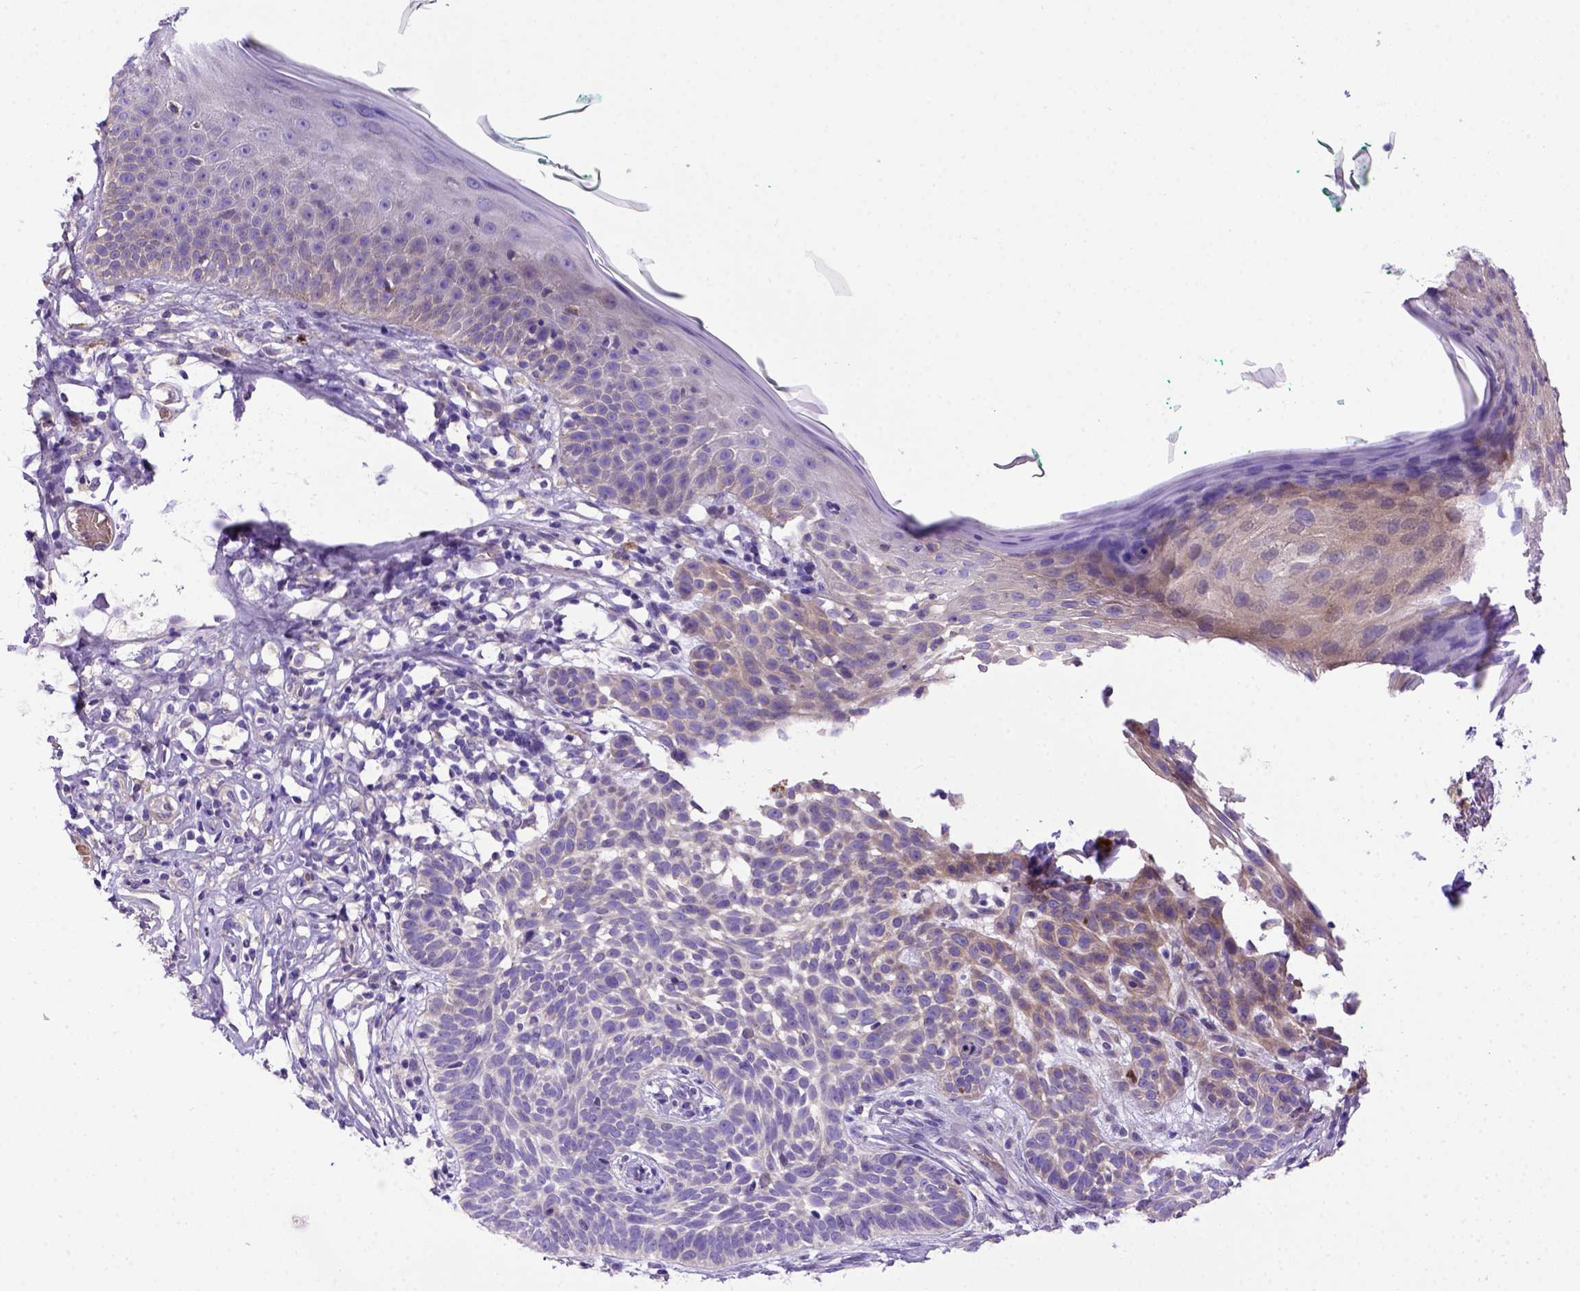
{"staining": {"intensity": "weak", "quantity": "25%-75%", "location": "cytoplasmic/membranous"}, "tissue": "skin cancer", "cell_type": "Tumor cells", "image_type": "cancer", "snomed": [{"axis": "morphology", "description": "Basal cell carcinoma"}, {"axis": "topography", "description": "Skin"}], "caption": "Immunohistochemistry (DAB (3,3'-diaminobenzidine)) staining of human basal cell carcinoma (skin) displays weak cytoplasmic/membranous protein positivity in about 25%-75% of tumor cells. The protein is shown in brown color, while the nuclei are stained blue.", "gene": "ADAM12", "patient": {"sex": "male", "age": 85}}